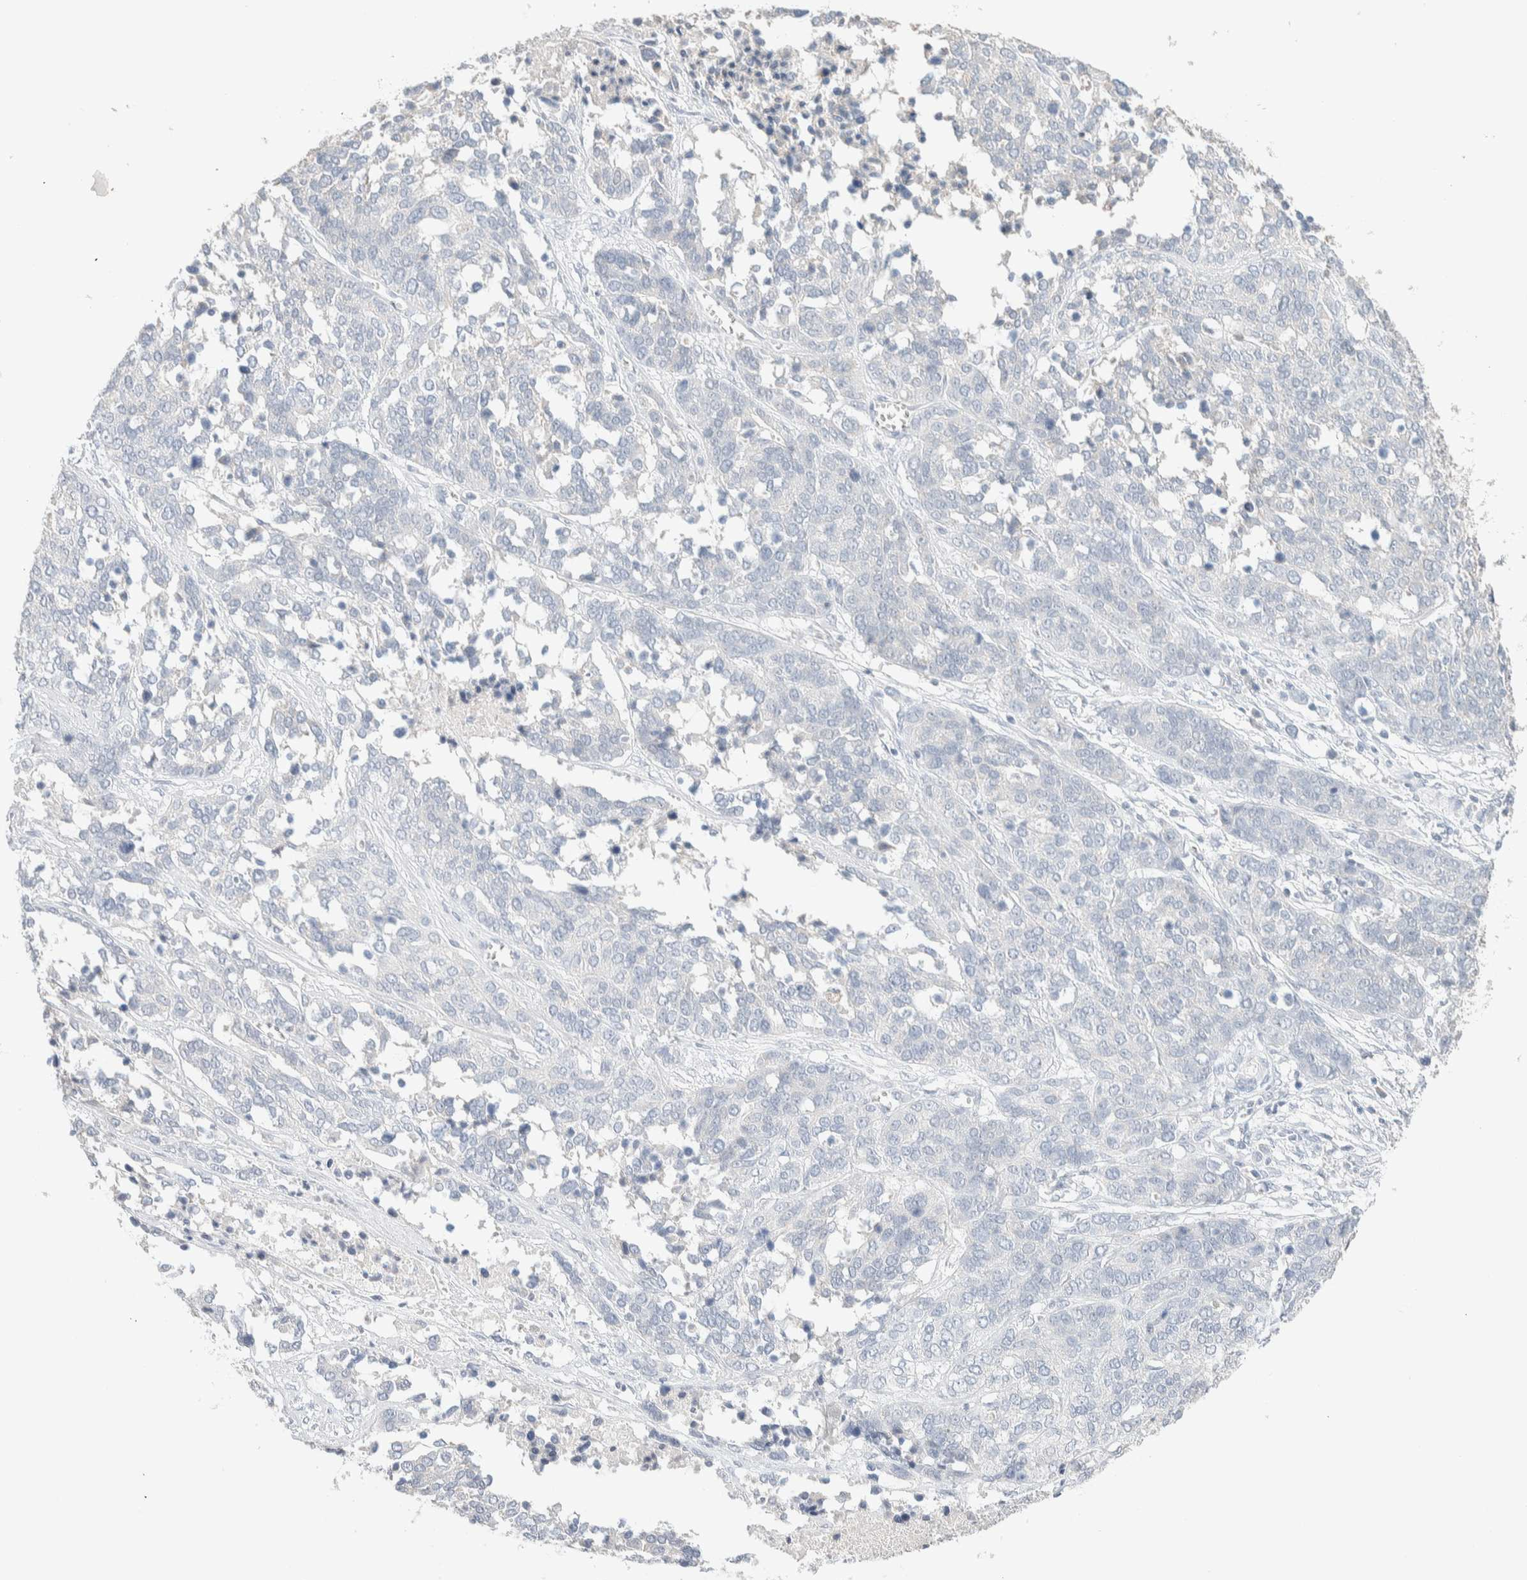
{"staining": {"intensity": "negative", "quantity": "none", "location": "none"}, "tissue": "ovarian cancer", "cell_type": "Tumor cells", "image_type": "cancer", "snomed": [{"axis": "morphology", "description": "Cystadenocarcinoma, serous, NOS"}, {"axis": "topography", "description": "Ovary"}], "caption": "The micrograph reveals no staining of tumor cells in serous cystadenocarcinoma (ovarian).", "gene": "RIDA", "patient": {"sex": "female", "age": 44}}